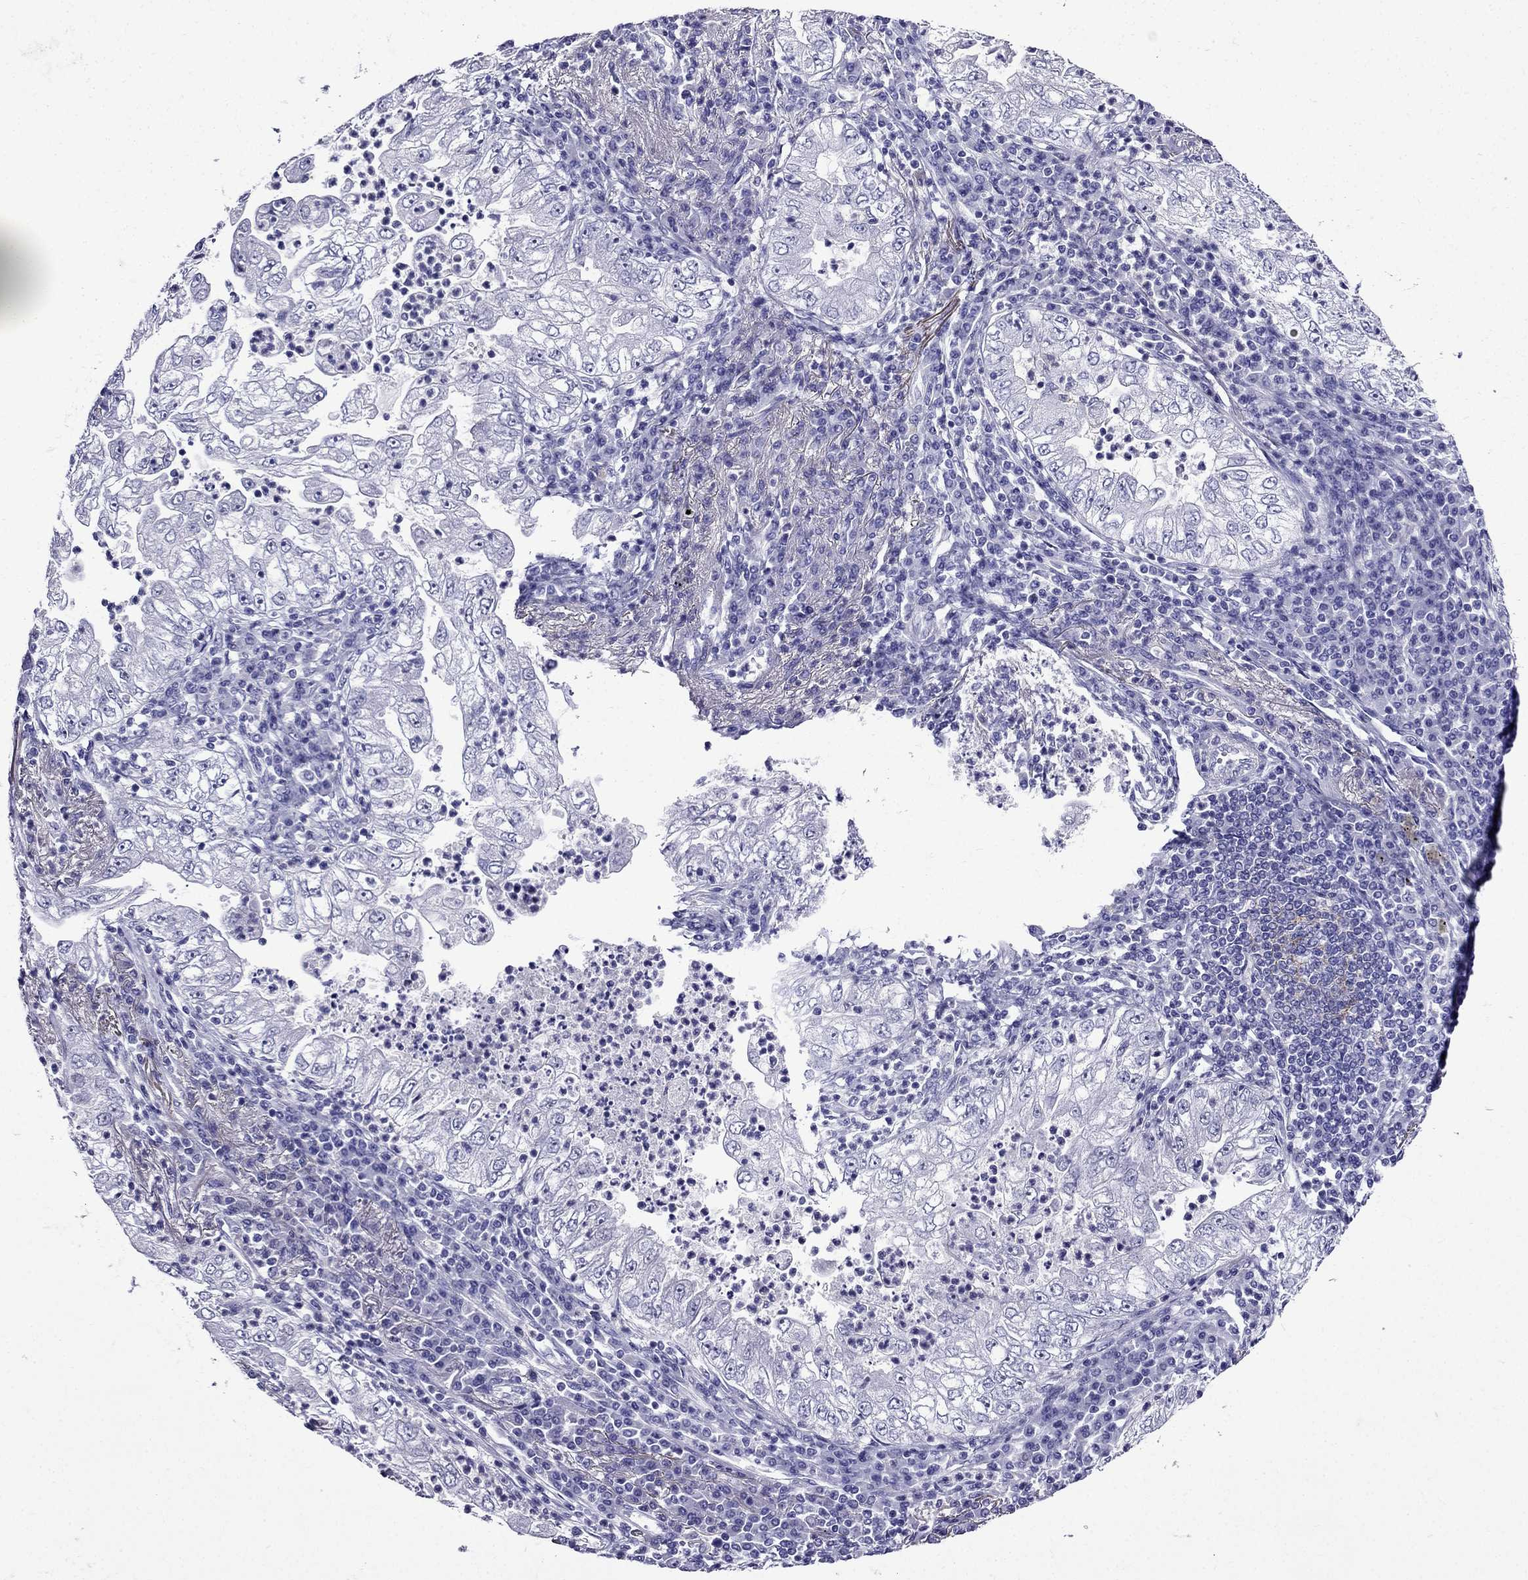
{"staining": {"intensity": "negative", "quantity": "none", "location": "none"}, "tissue": "lung cancer", "cell_type": "Tumor cells", "image_type": "cancer", "snomed": [{"axis": "morphology", "description": "Adenocarcinoma, NOS"}, {"axis": "topography", "description": "Lung"}], "caption": "Tumor cells are negative for brown protein staining in adenocarcinoma (lung).", "gene": "ERC2", "patient": {"sex": "female", "age": 73}}